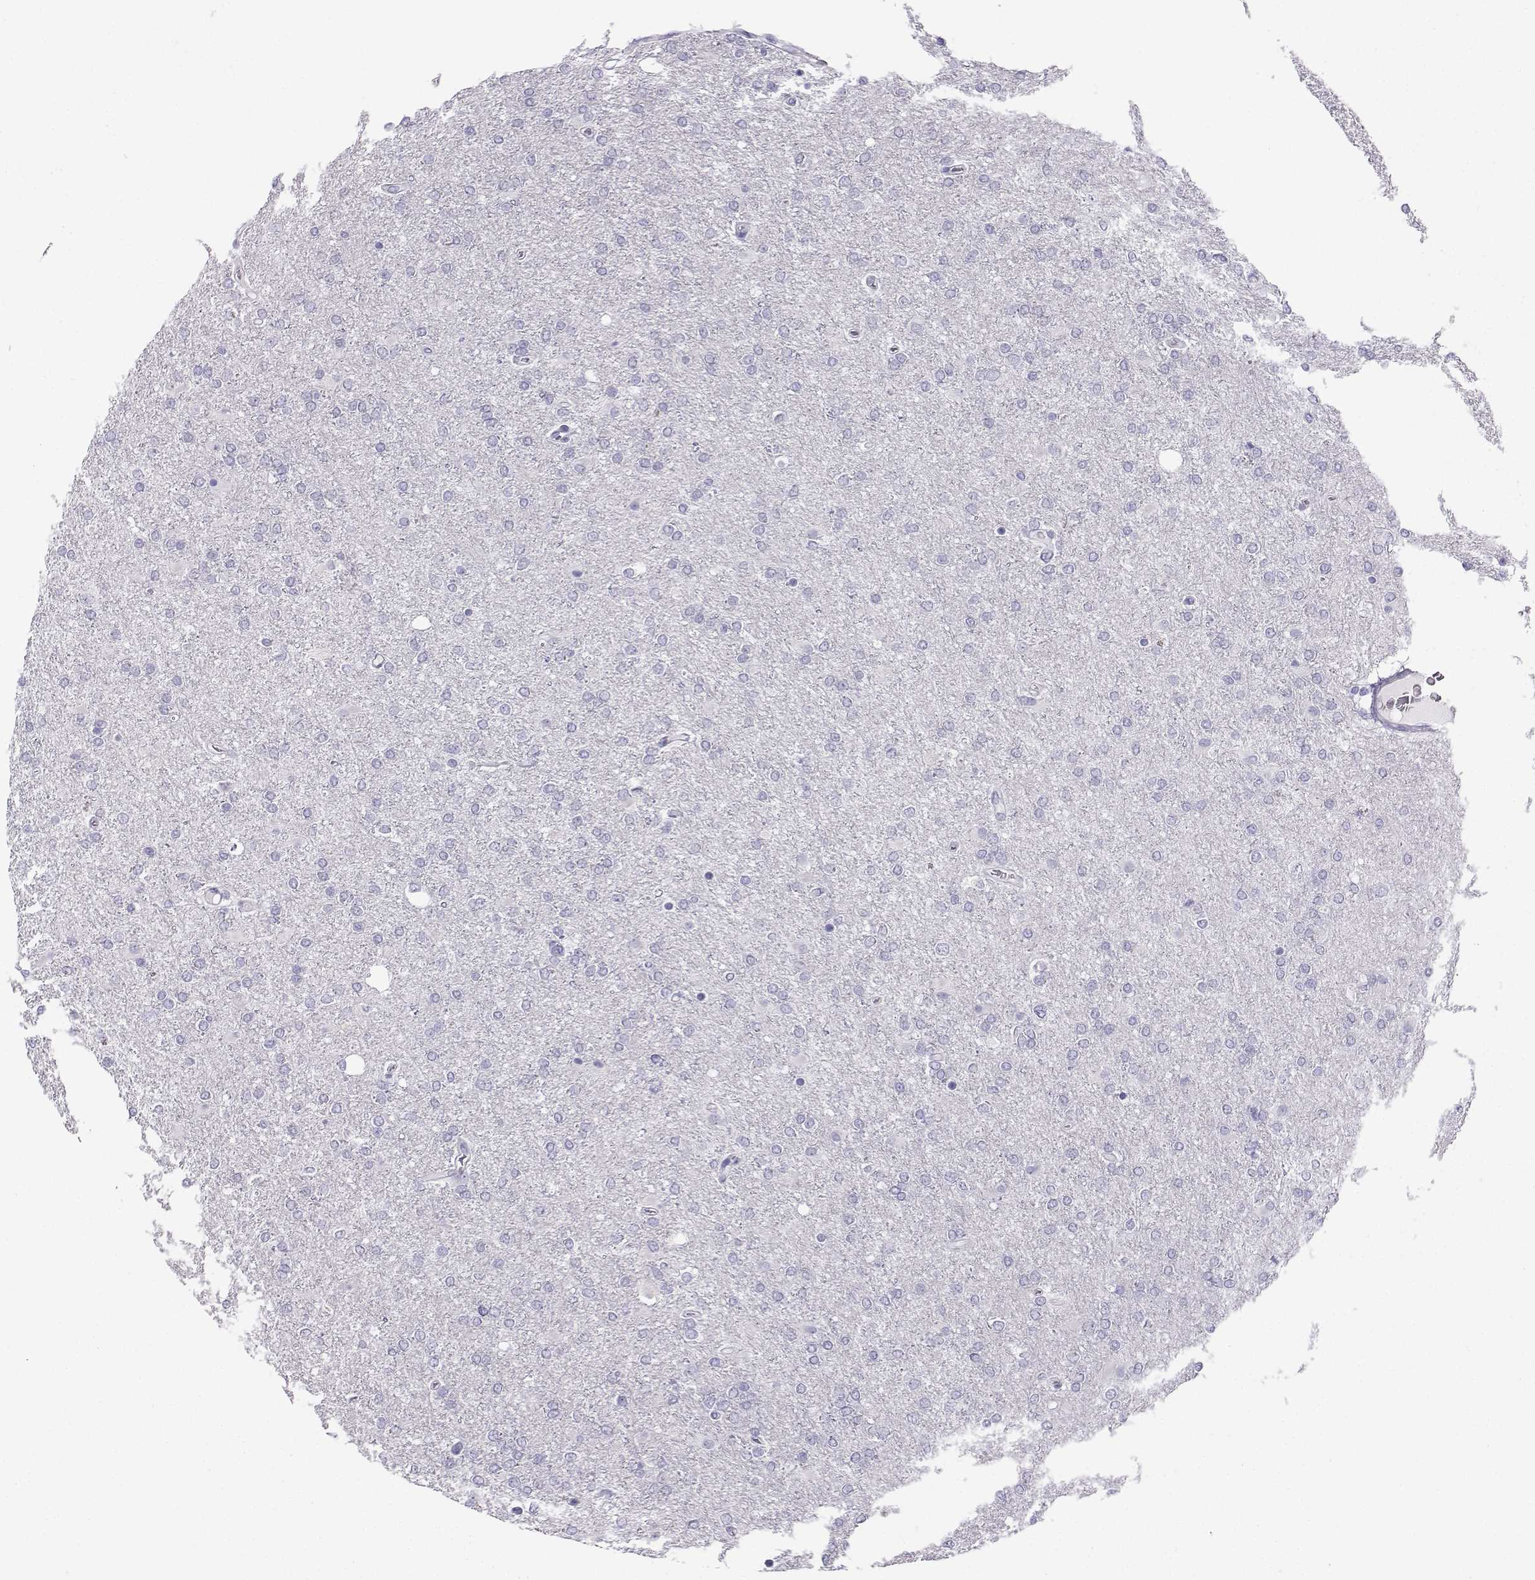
{"staining": {"intensity": "negative", "quantity": "none", "location": "none"}, "tissue": "glioma", "cell_type": "Tumor cells", "image_type": "cancer", "snomed": [{"axis": "morphology", "description": "Glioma, malignant, High grade"}, {"axis": "topography", "description": "Cerebral cortex"}], "caption": "There is no significant positivity in tumor cells of glioma.", "gene": "ZBTB8B", "patient": {"sex": "male", "age": 70}}